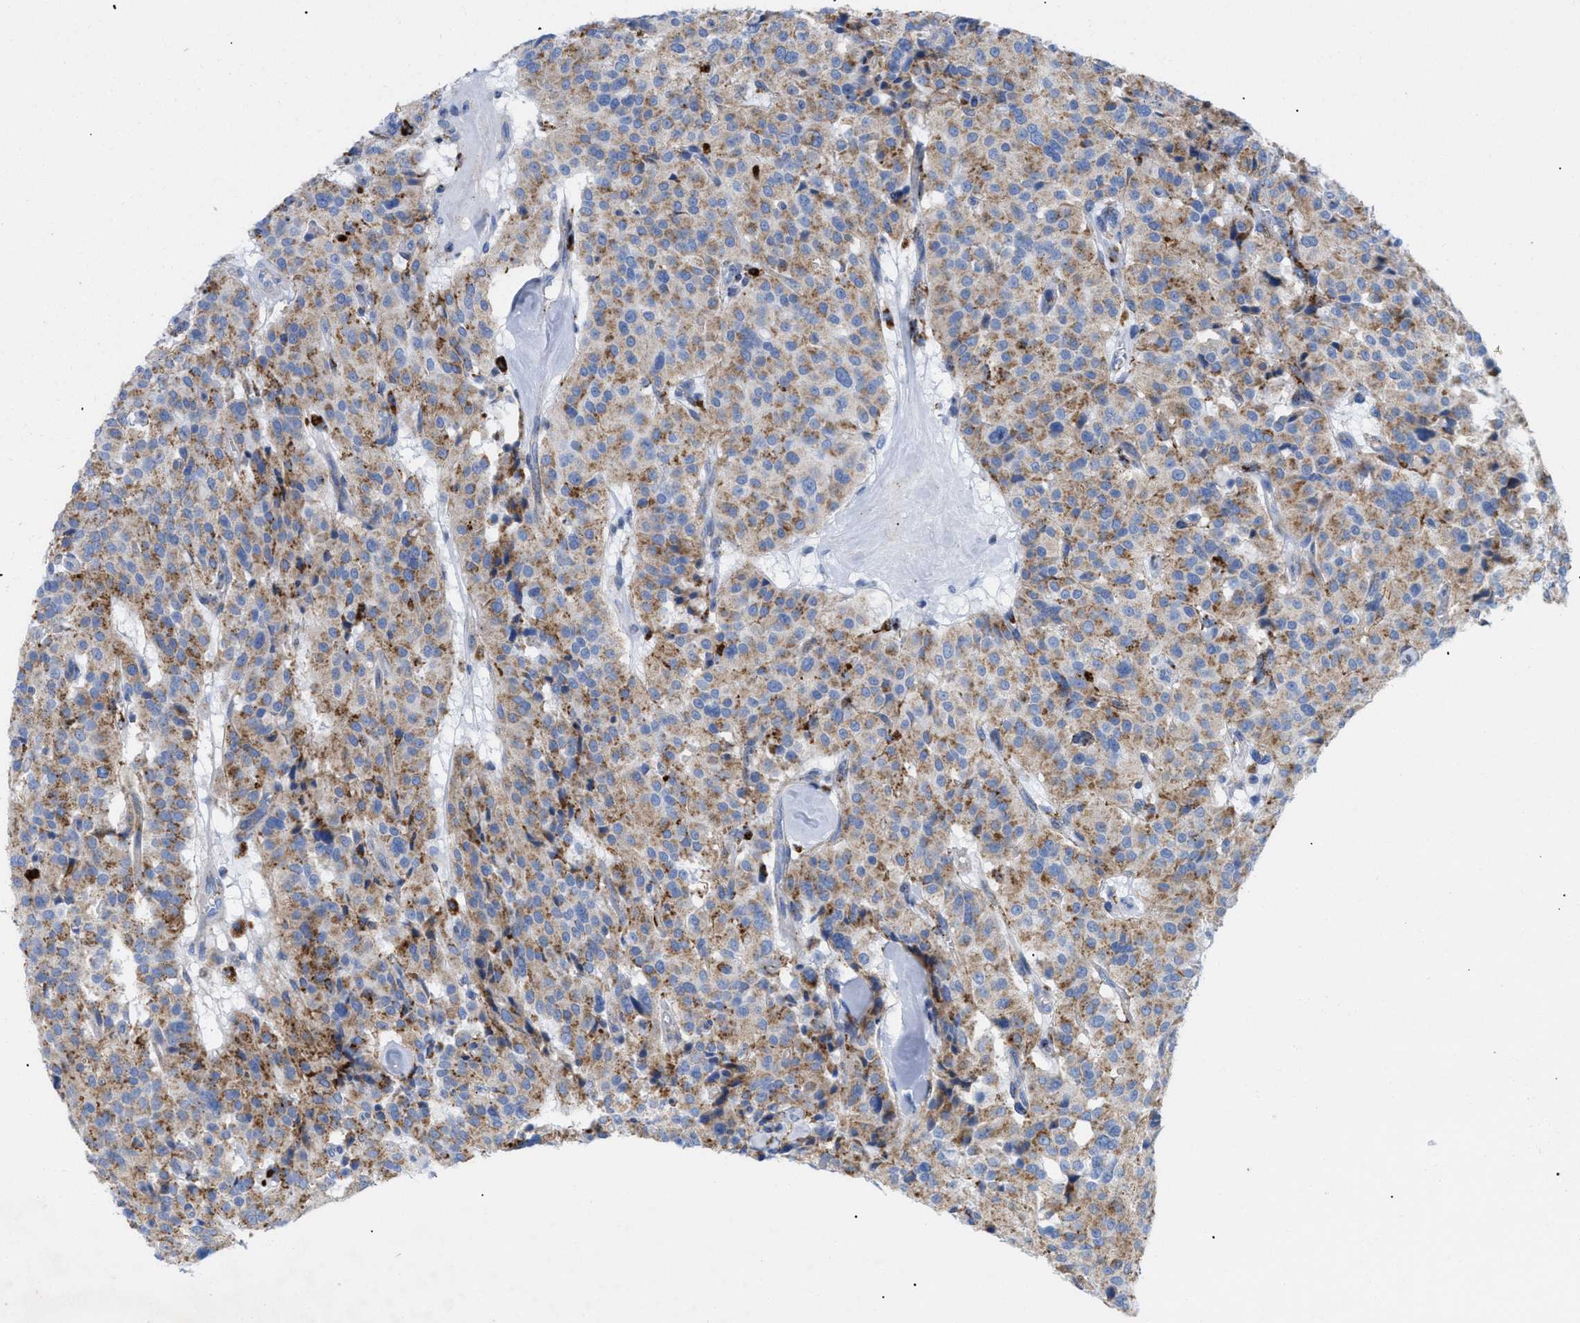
{"staining": {"intensity": "moderate", "quantity": ">75%", "location": "cytoplasmic/membranous"}, "tissue": "carcinoid", "cell_type": "Tumor cells", "image_type": "cancer", "snomed": [{"axis": "morphology", "description": "Carcinoid, malignant, NOS"}, {"axis": "topography", "description": "Lung"}], "caption": "The immunohistochemical stain labels moderate cytoplasmic/membranous staining in tumor cells of carcinoid (malignant) tissue.", "gene": "DRAM2", "patient": {"sex": "male", "age": 30}}